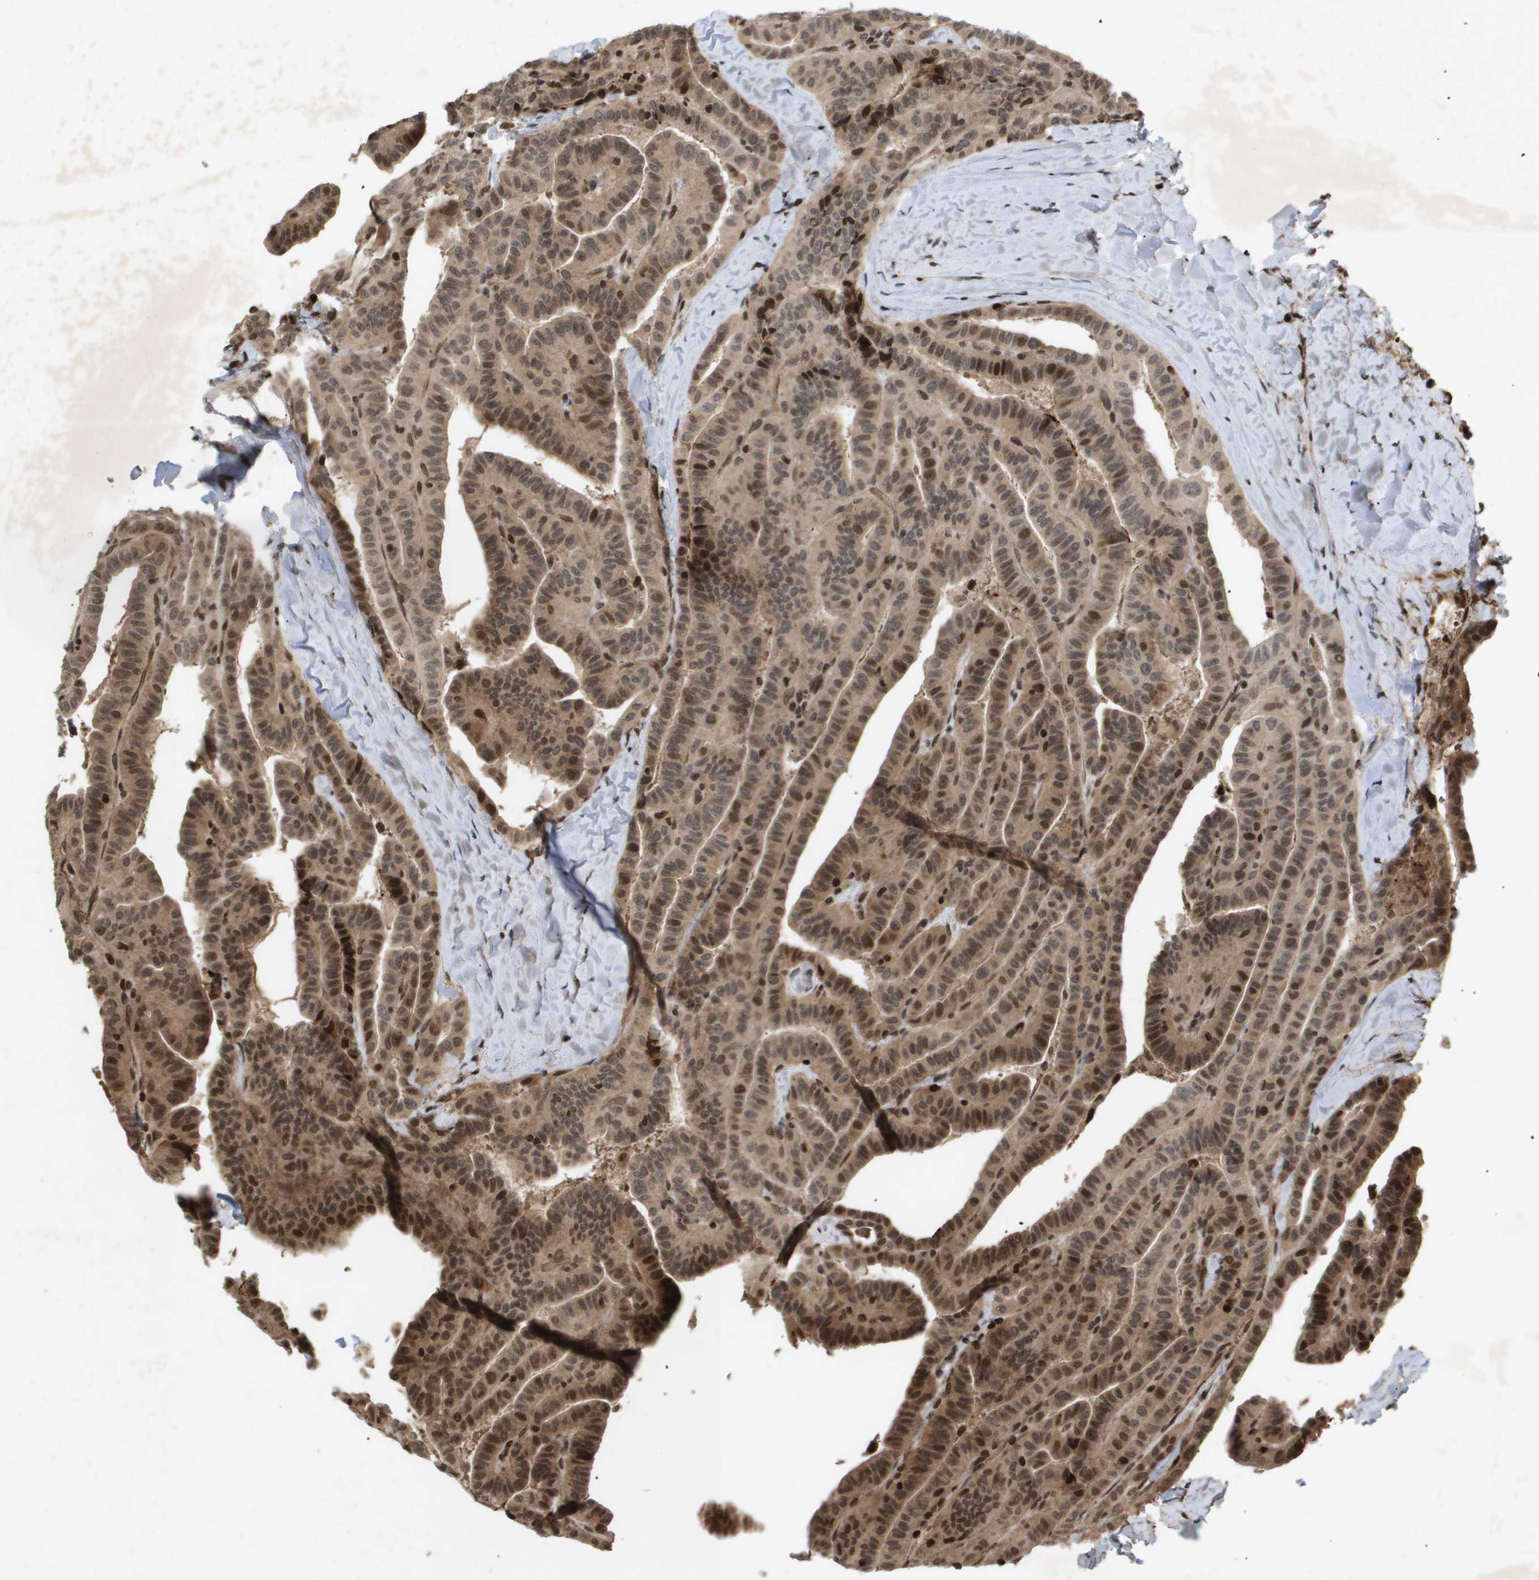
{"staining": {"intensity": "moderate", "quantity": ">75%", "location": "cytoplasmic/membranous,nuclear"}, "tissue": "thyroid cancer", "cell_type": "Tumor cells", "image_type": "cancer", "snomed": [{"axis": "morphology", "description": "Papillary adenocarcinoma, NOS"}, {"axis": "topography", "description": "Thyroid gland"}], "caption": "Brown immunohistochemical staining in human papillary adenocarcinoma (thyroid) demonstrates moderate cytoplasmic/membranous and nuclear positivity in approximately >75% of tumor cells.", "gene": "HSPA6", "patient": {"sex": "male", "age": 77}}